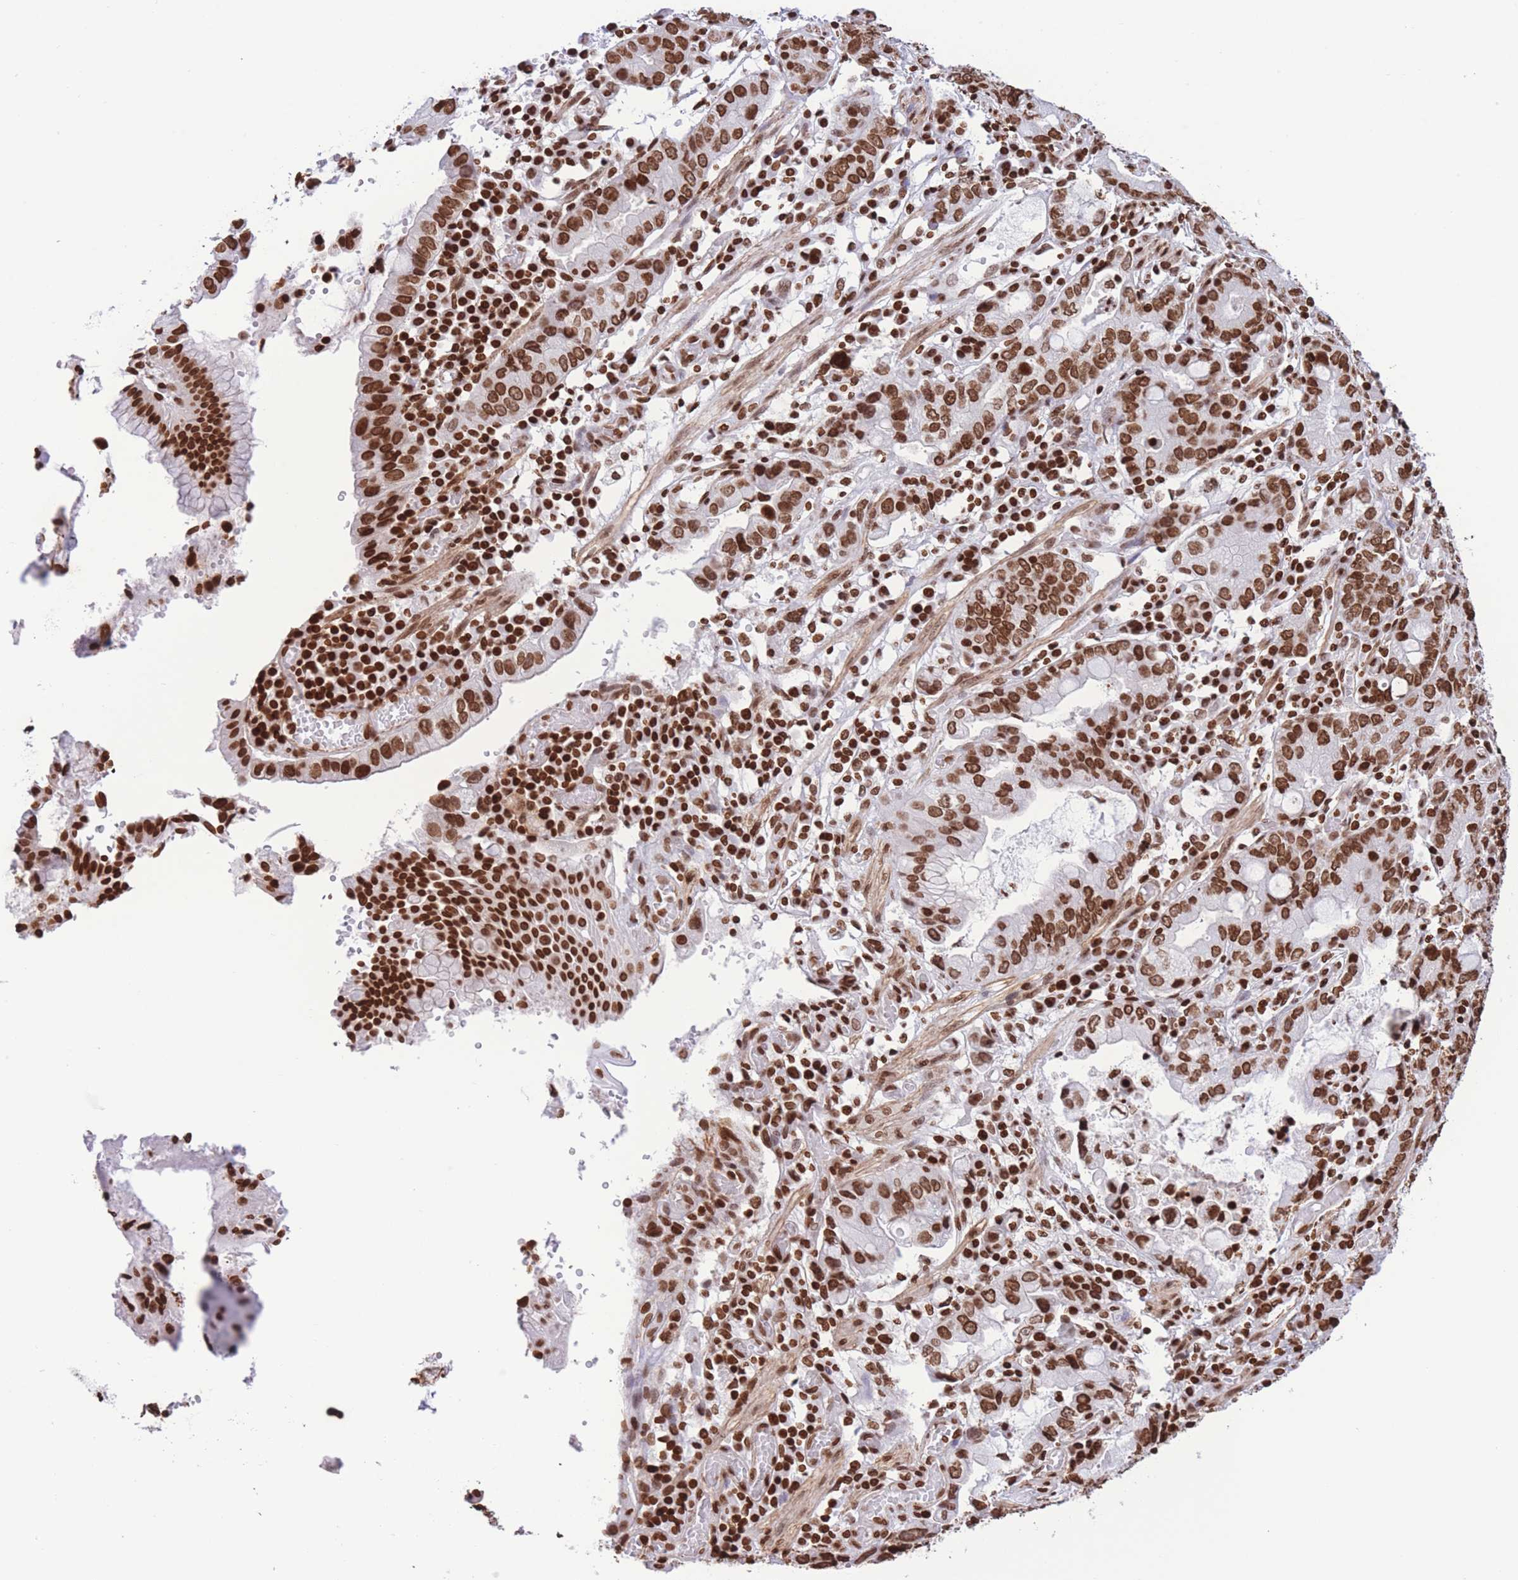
{"staining": {"intensity": "strong", "quantity": ">75%", "location": "nuclear"}, "tissue": "stomach cancer", "cell_type": "Tumor cells", "image_type": "cancer", "snomed": [{"axis": "morphology", "description": "Adenocarcinoma, NOS"}, {"axis": "topography", "description": "Stomach"}], "caption": "Human stomach cancer (adenocarcinoma) stained for a protein (brown) reveals strong nuclear positive positivity in about >75% of tumor cells.", "gene": "H2BC11", "patient": {"sex": "male", "age": 55}}